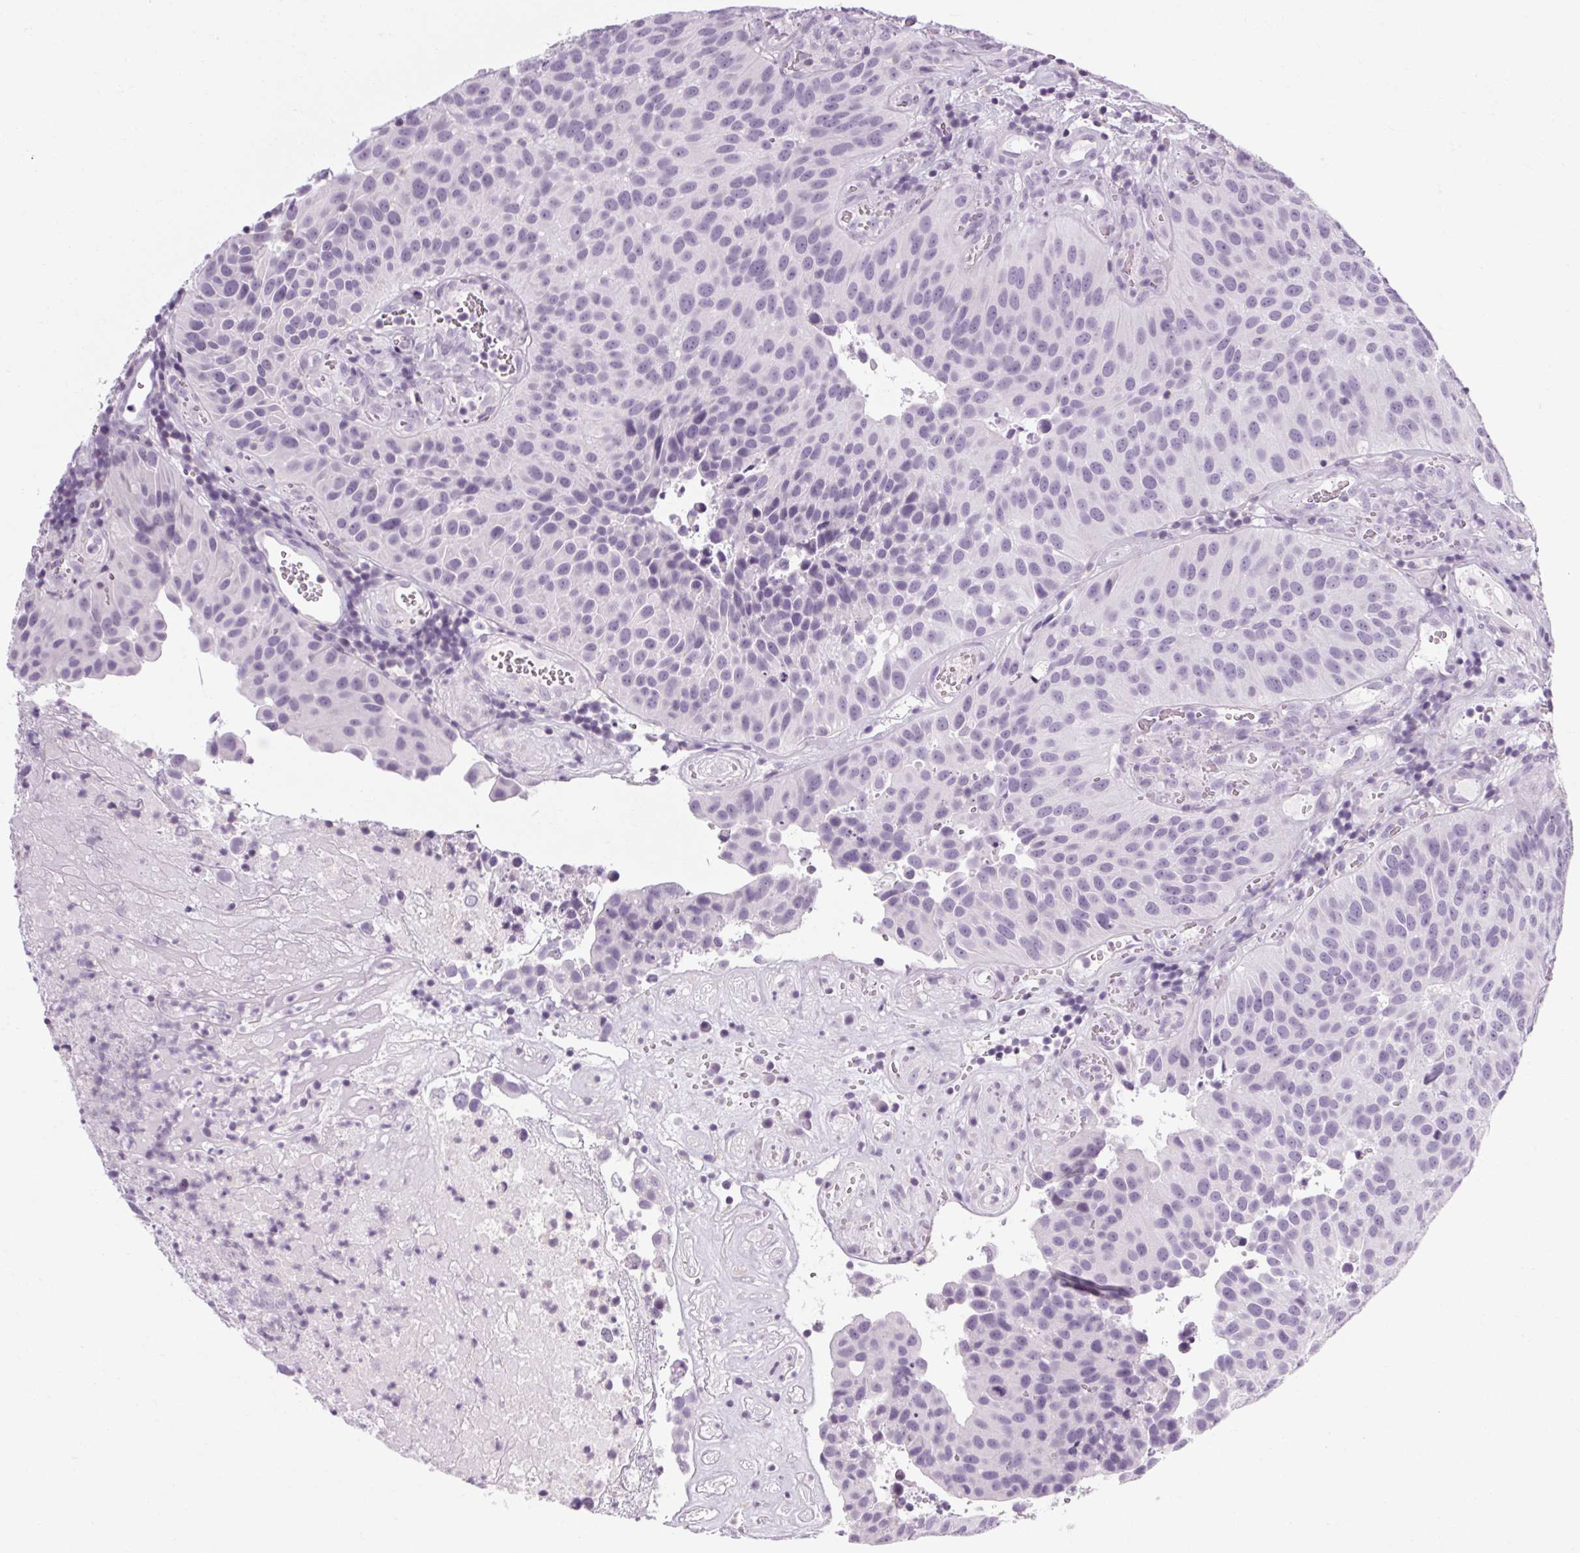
{"staining": {"intensity": "negative", "quantity": "none", "location": "none"}, "tissue": "urothelial cancer", "cell_type": "Tumor cells", "image_type": "cancer", "snomed": [{"axis": "morphology", "description": "Urothelial carcinoma, Low grade"}, {"axis": "topography", "description": "Urinary bladder"}], "caption": "Protein analysis of urothelial cancer reveals no significant staining in tumor cells.", "gene": "POMC", "patient": {"sex": "male", "age": 76}}